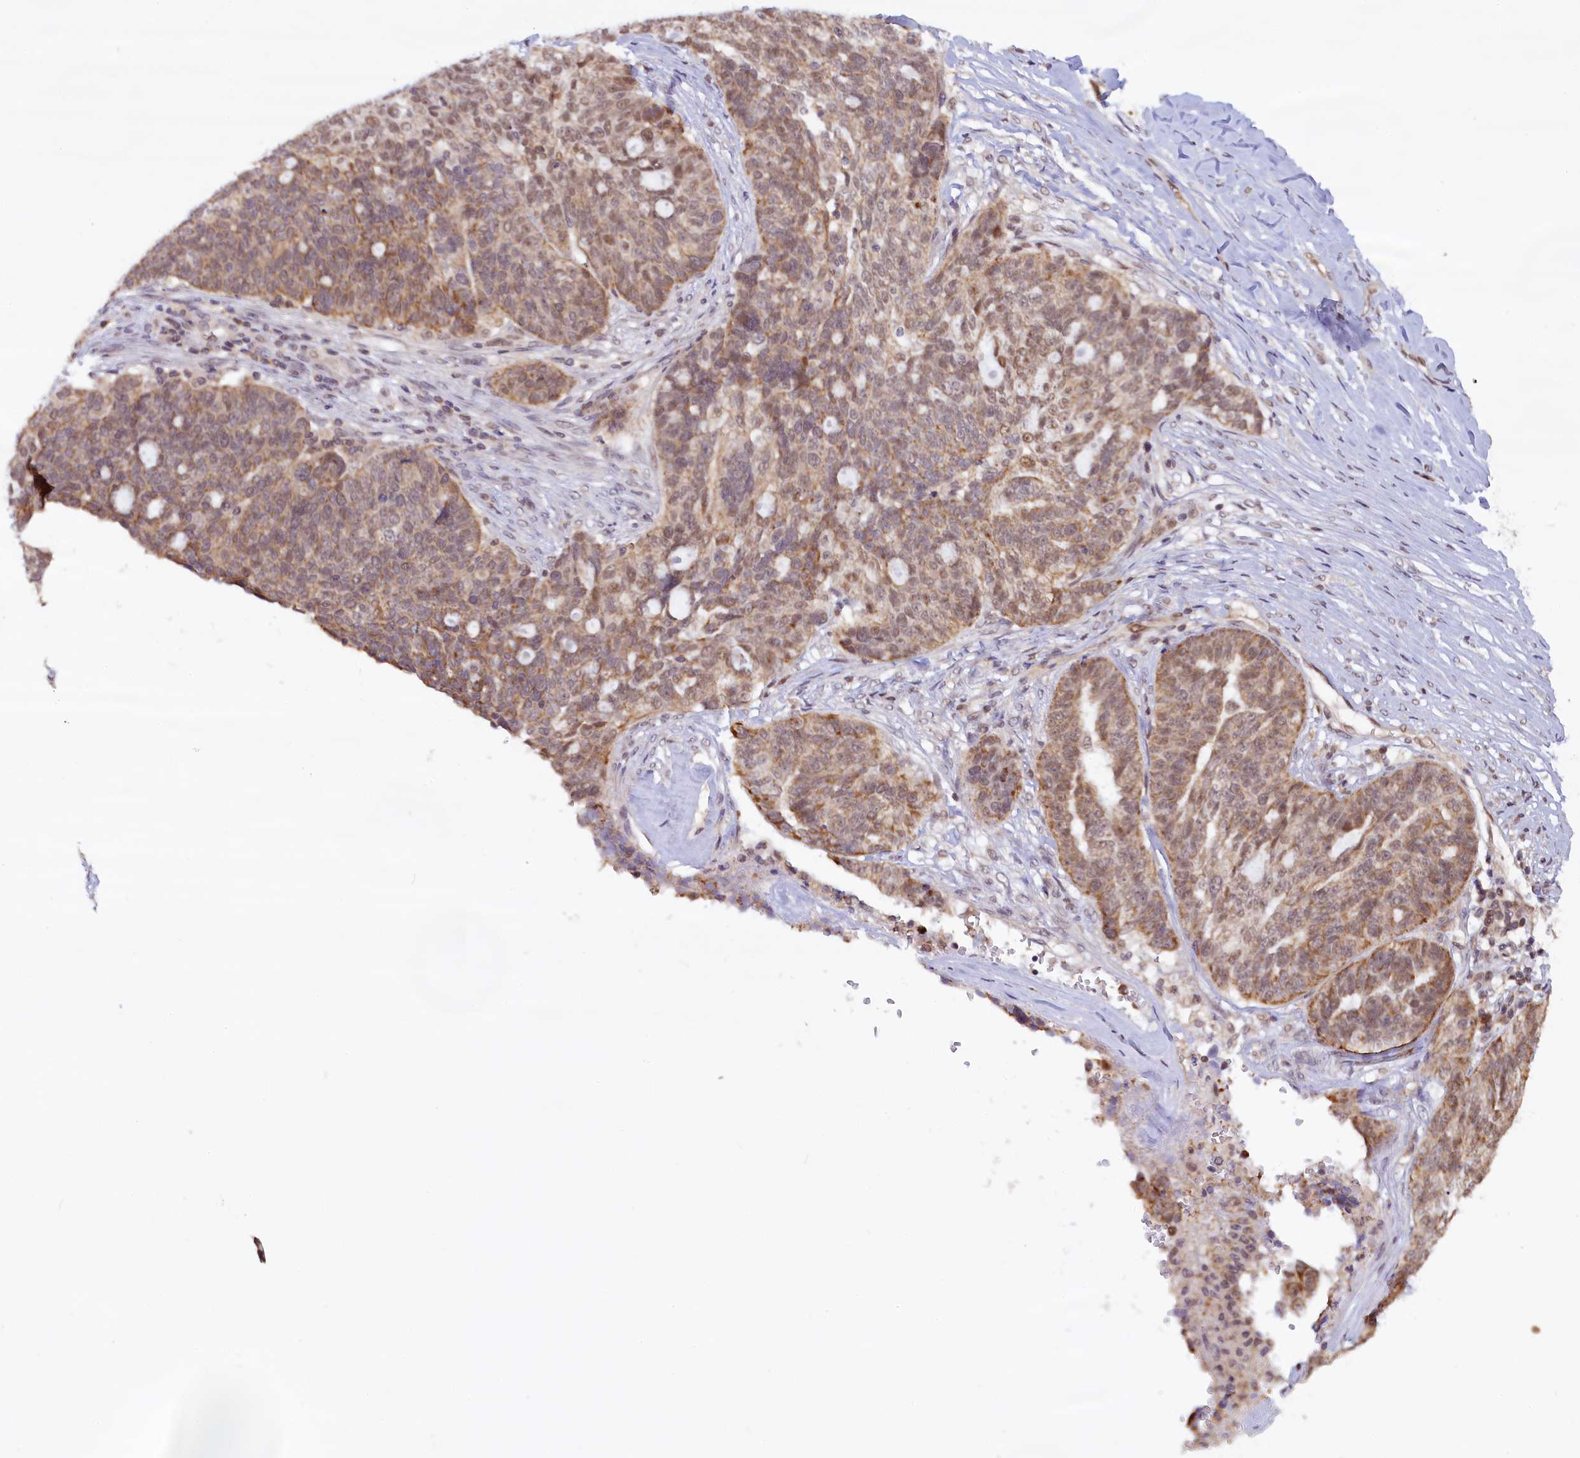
{"staining": {"intensity": "weak", "quantity": "25%-75%", "location": "cytoplasmic/membranous"}, "tissue": "ovarian cancer", "cell_type": "Tumor cells", "image_type": "cancer", "snomed": [{"axis": "morphology", "description": "Cystadenocarcinoma, serous, NOS"}, {"axis": "topography", "description": "Ovary"}], "caption": "Ovarian serous cystadenocarcinoma stained with immunohistochemistry (IHC) shows weak cytoplasmic/membranous staining in about 25%-75% of tumor cells.", "gene": "CARD8", "patient": {"sex": "female", "age": 59}}